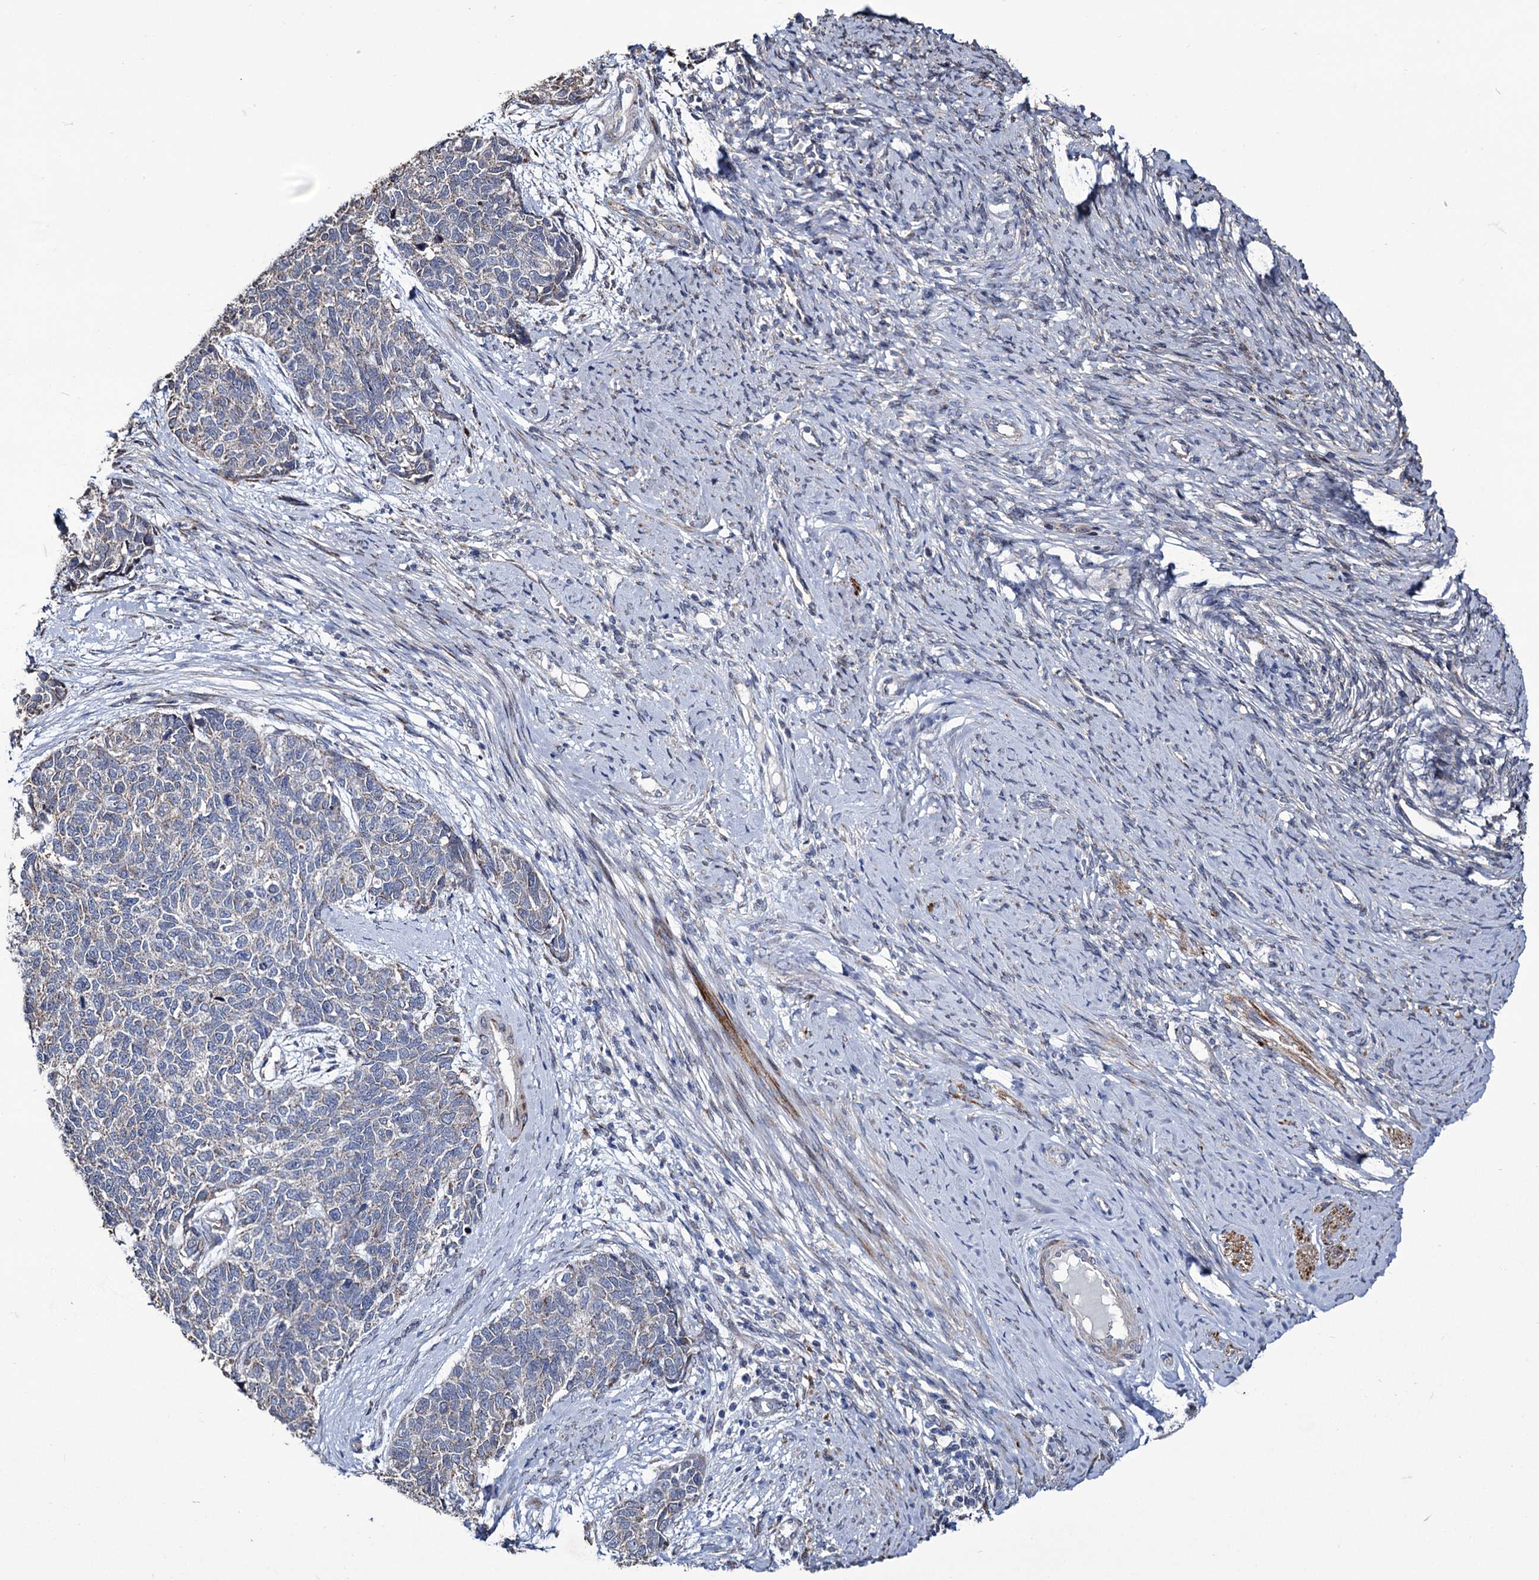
{"staining": {"intensity": "weak", "quantity": "<25%", "location": "cytoplasmic/membranous"}, "tissue": "cervical cancer", "cell_type": "Tumor cells", "image_type": "cancer", "snomed": [{"axis": "morphology", "description": "Squamous cell carcinoma, NOS"}, {"axis": "topography", "description": "Cervix"}], "caption": "Immunohistochemistry of human cervical cancer displays no positivity in tumor cells.", "gene": "TUBGCP5", "patient": {"sex": "female", "age": 63}}